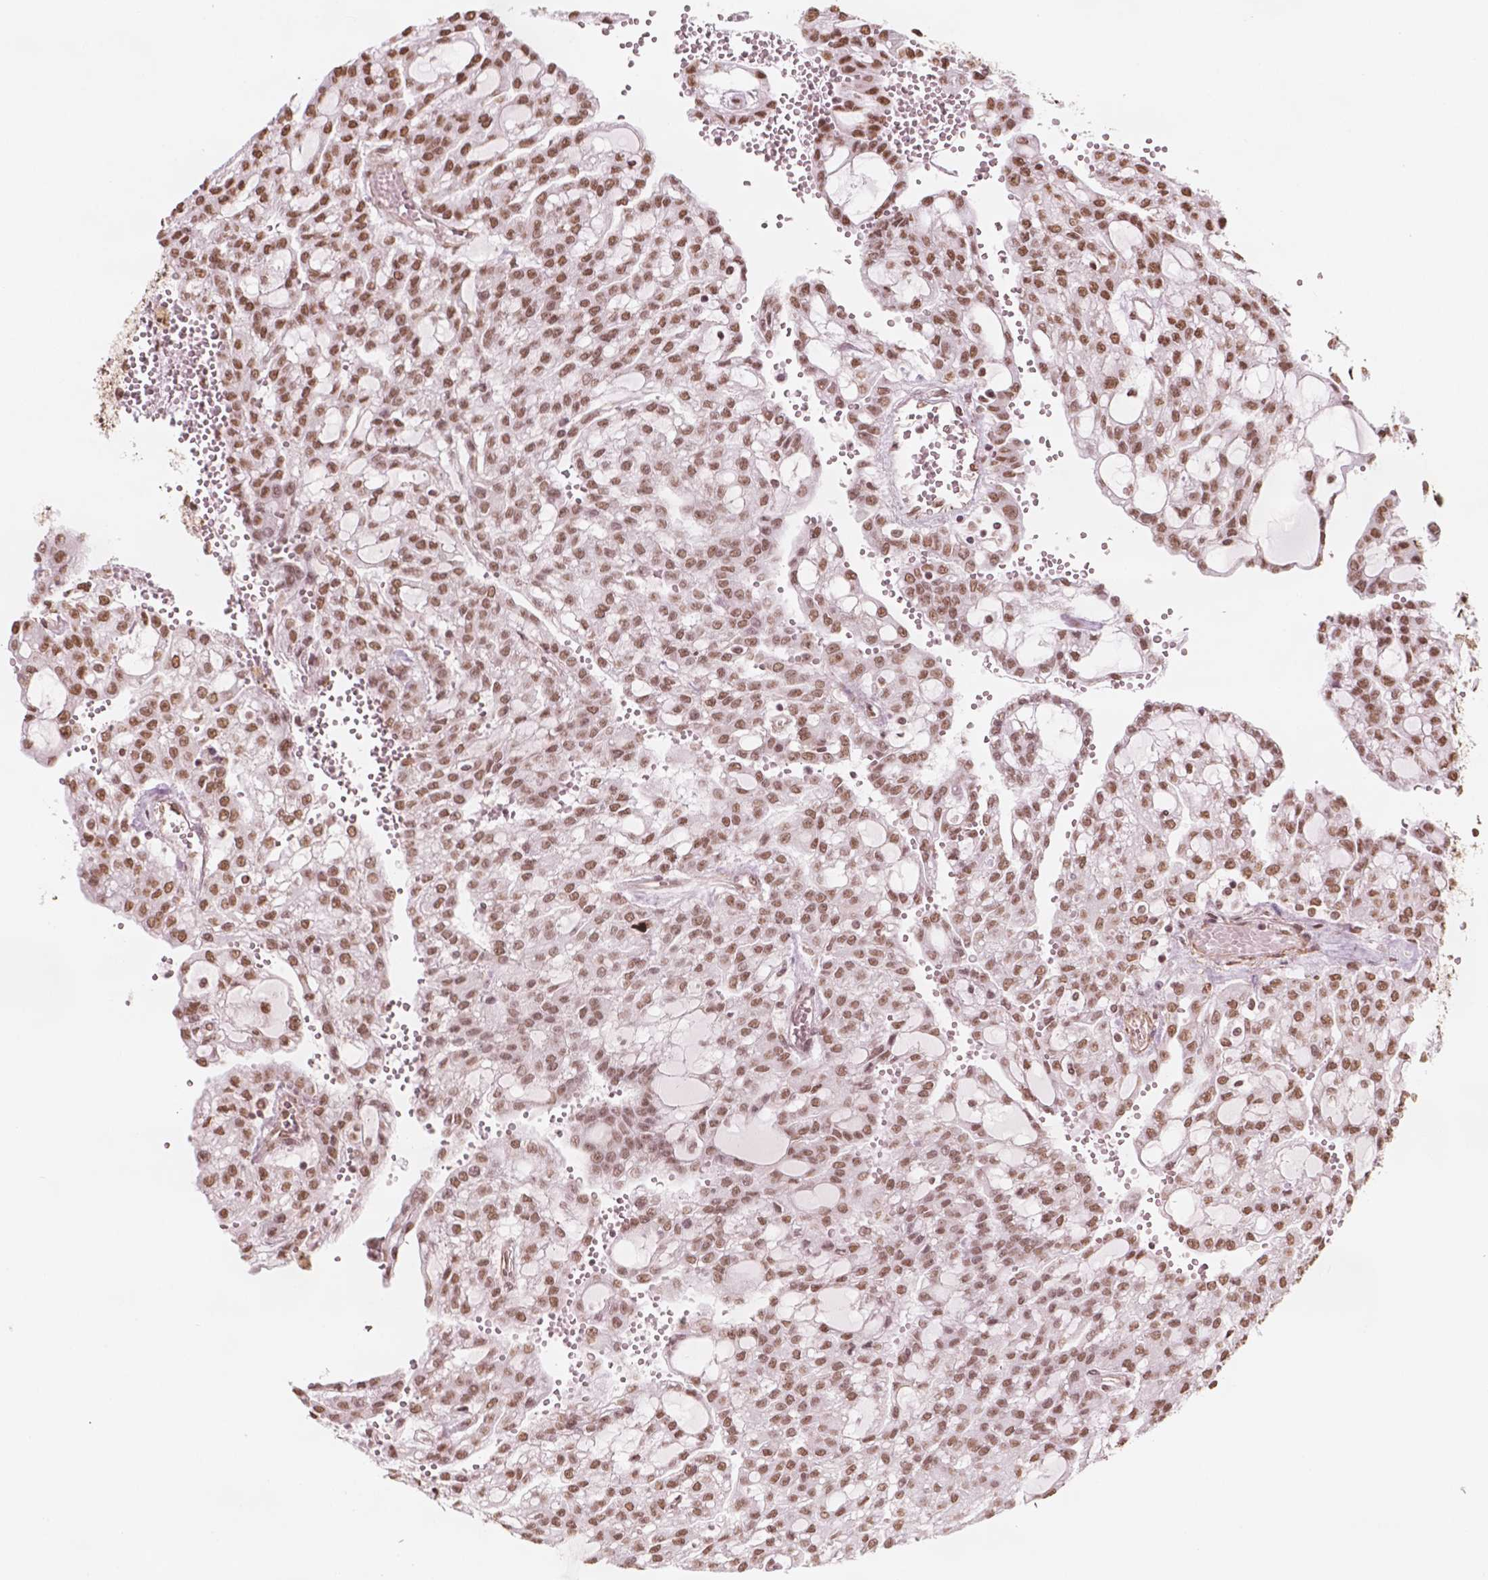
{"staining": {"intensity": "moderate", "quantity": ">75%", "location": "nuclear"}, "tissue": "renal cancer", "cell_type": "Tumor cells", "image_type": "cancer", "snomed": [{"axis": "morphology", "description": "Adenocarcinoma, NOS"}, {"axis": "topography", "description": "Kidney"}], "caption": "Immunohistochemistry (IHC) of human renal adenocarcinoma shows medium levels of moderate nuclear positivity in about >75% of tumor cells.", "gene": "GTF3C5", "patient": {"sex": "male", "age": 63}}